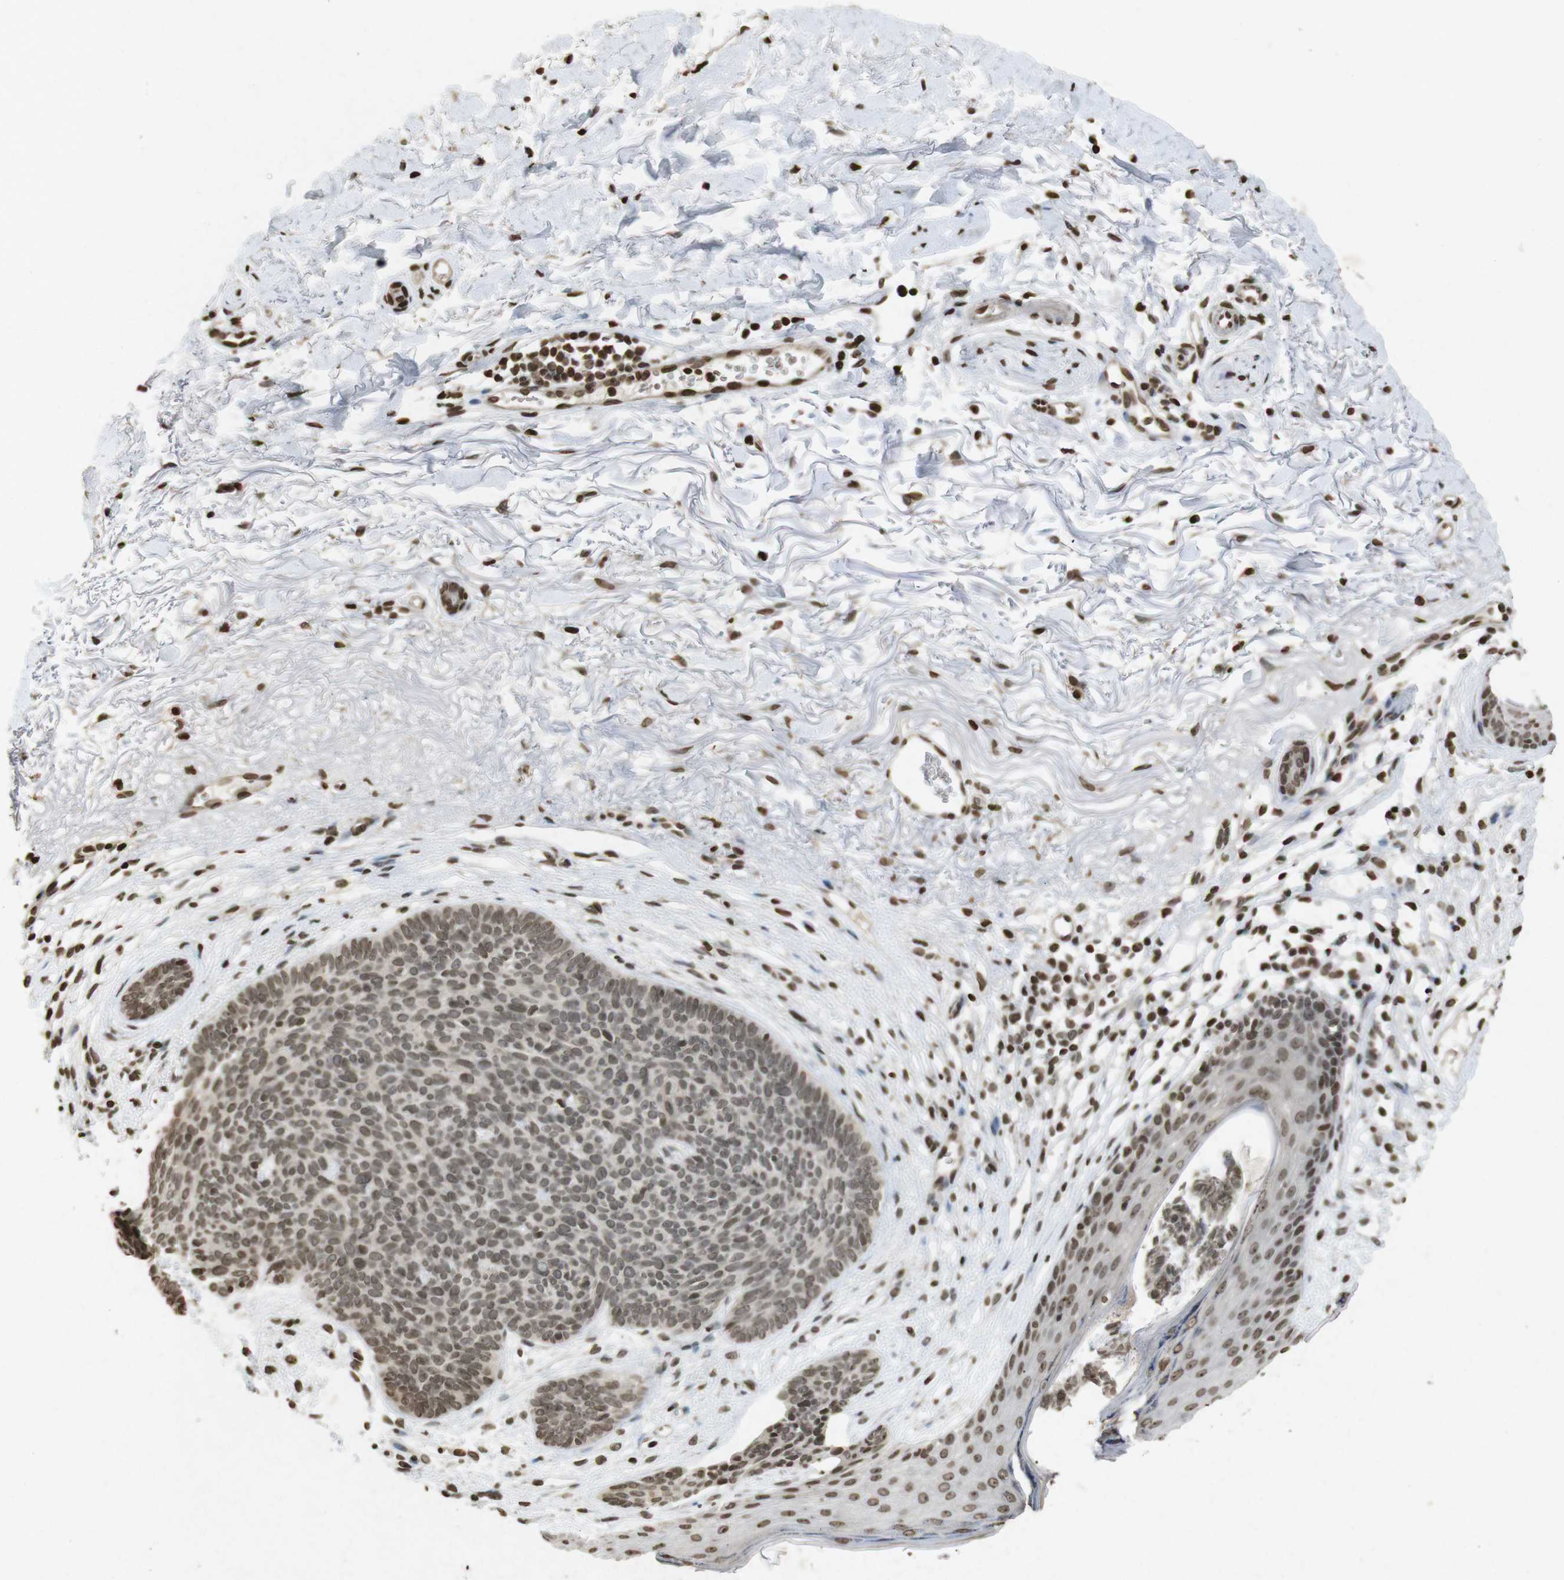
{"staining": {"intensity": "moderate", "quantity": ">75%", "location": "nuclear"}, "tissue": "skin cancer", "cell_type": "Tumor cells", "image_type": "cancer", "snomed": [{"axis": "morphology", "description": "Normal tissue, NOS"}, {"axis": "morphology", "description": "Basal cell carcinoma"}, {"axis": "topography", "description": "Skin"}], "caption": "Protein staining by IHC displays moderate nuclear staining in approximately >75% of tumor cells in skin cancer (basal cell carcinoma).", "gene": "FOXA3", "patient": {"sex": "female", "age": 70}}